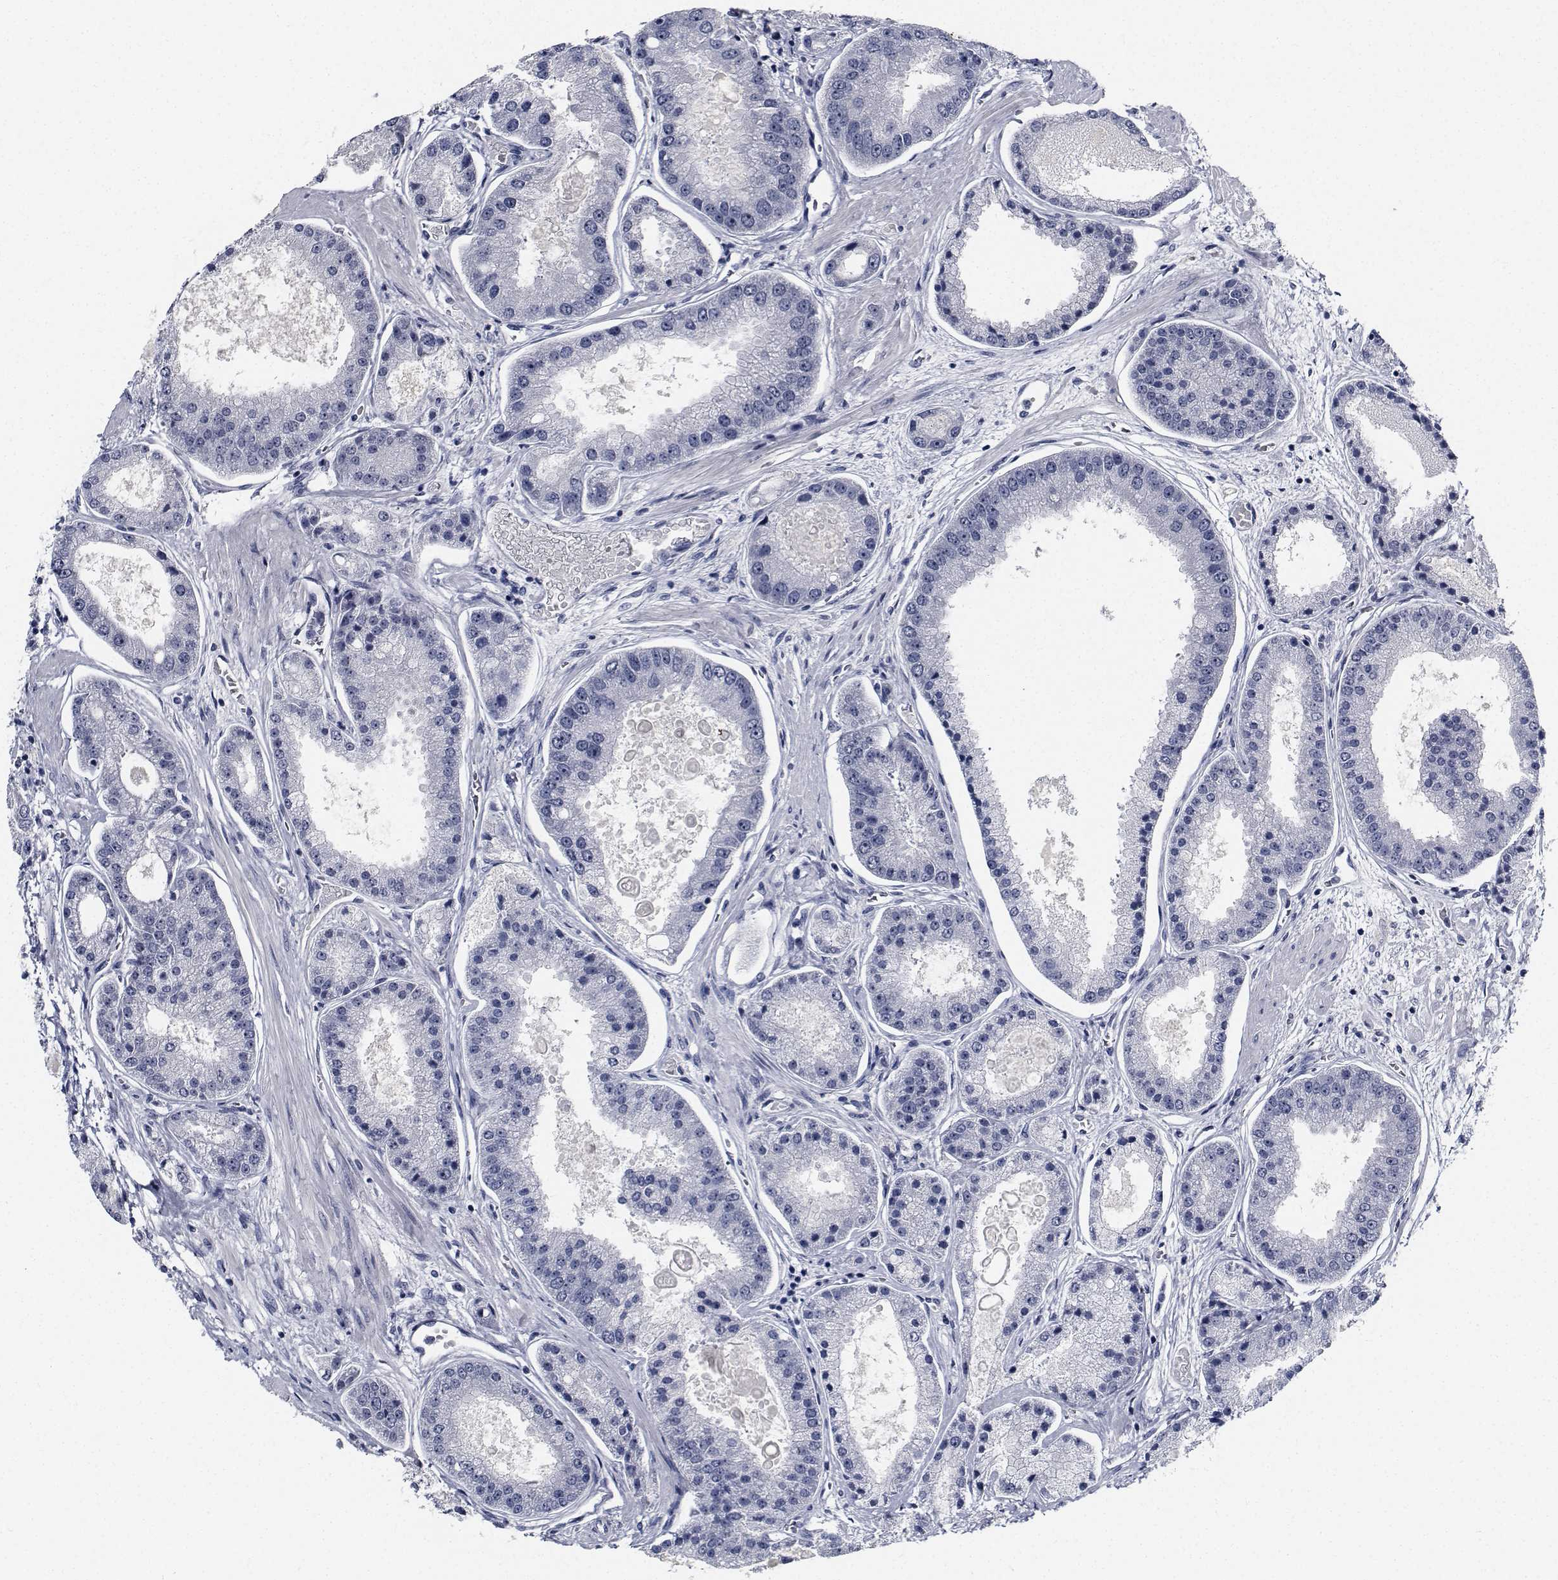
{"staining": {"intensity": "negative", "quantity": "none", "location": "none"}, "tissue": "prostate cancer", "cell_type": "Tumor cells", "image_type": "cancer", "snomed": [{"axis": "morphology", "description": "Adenocarcinoma, High grade"}, {"axis": "topography", "description": "Prostate"}], "caption": "An IHC image of adenocarcinoma (high-grade) (prostate) is shown. There is no staining in tumor cells of adenocarcinoma (high-grade) (prostate). (DAB (3,3'-diaminobenzidine) immunohistochemistry (IHC) with hematoxylin counter stain).", "gene": "NVL", "patient": {"sex": "male", "age": 67}}